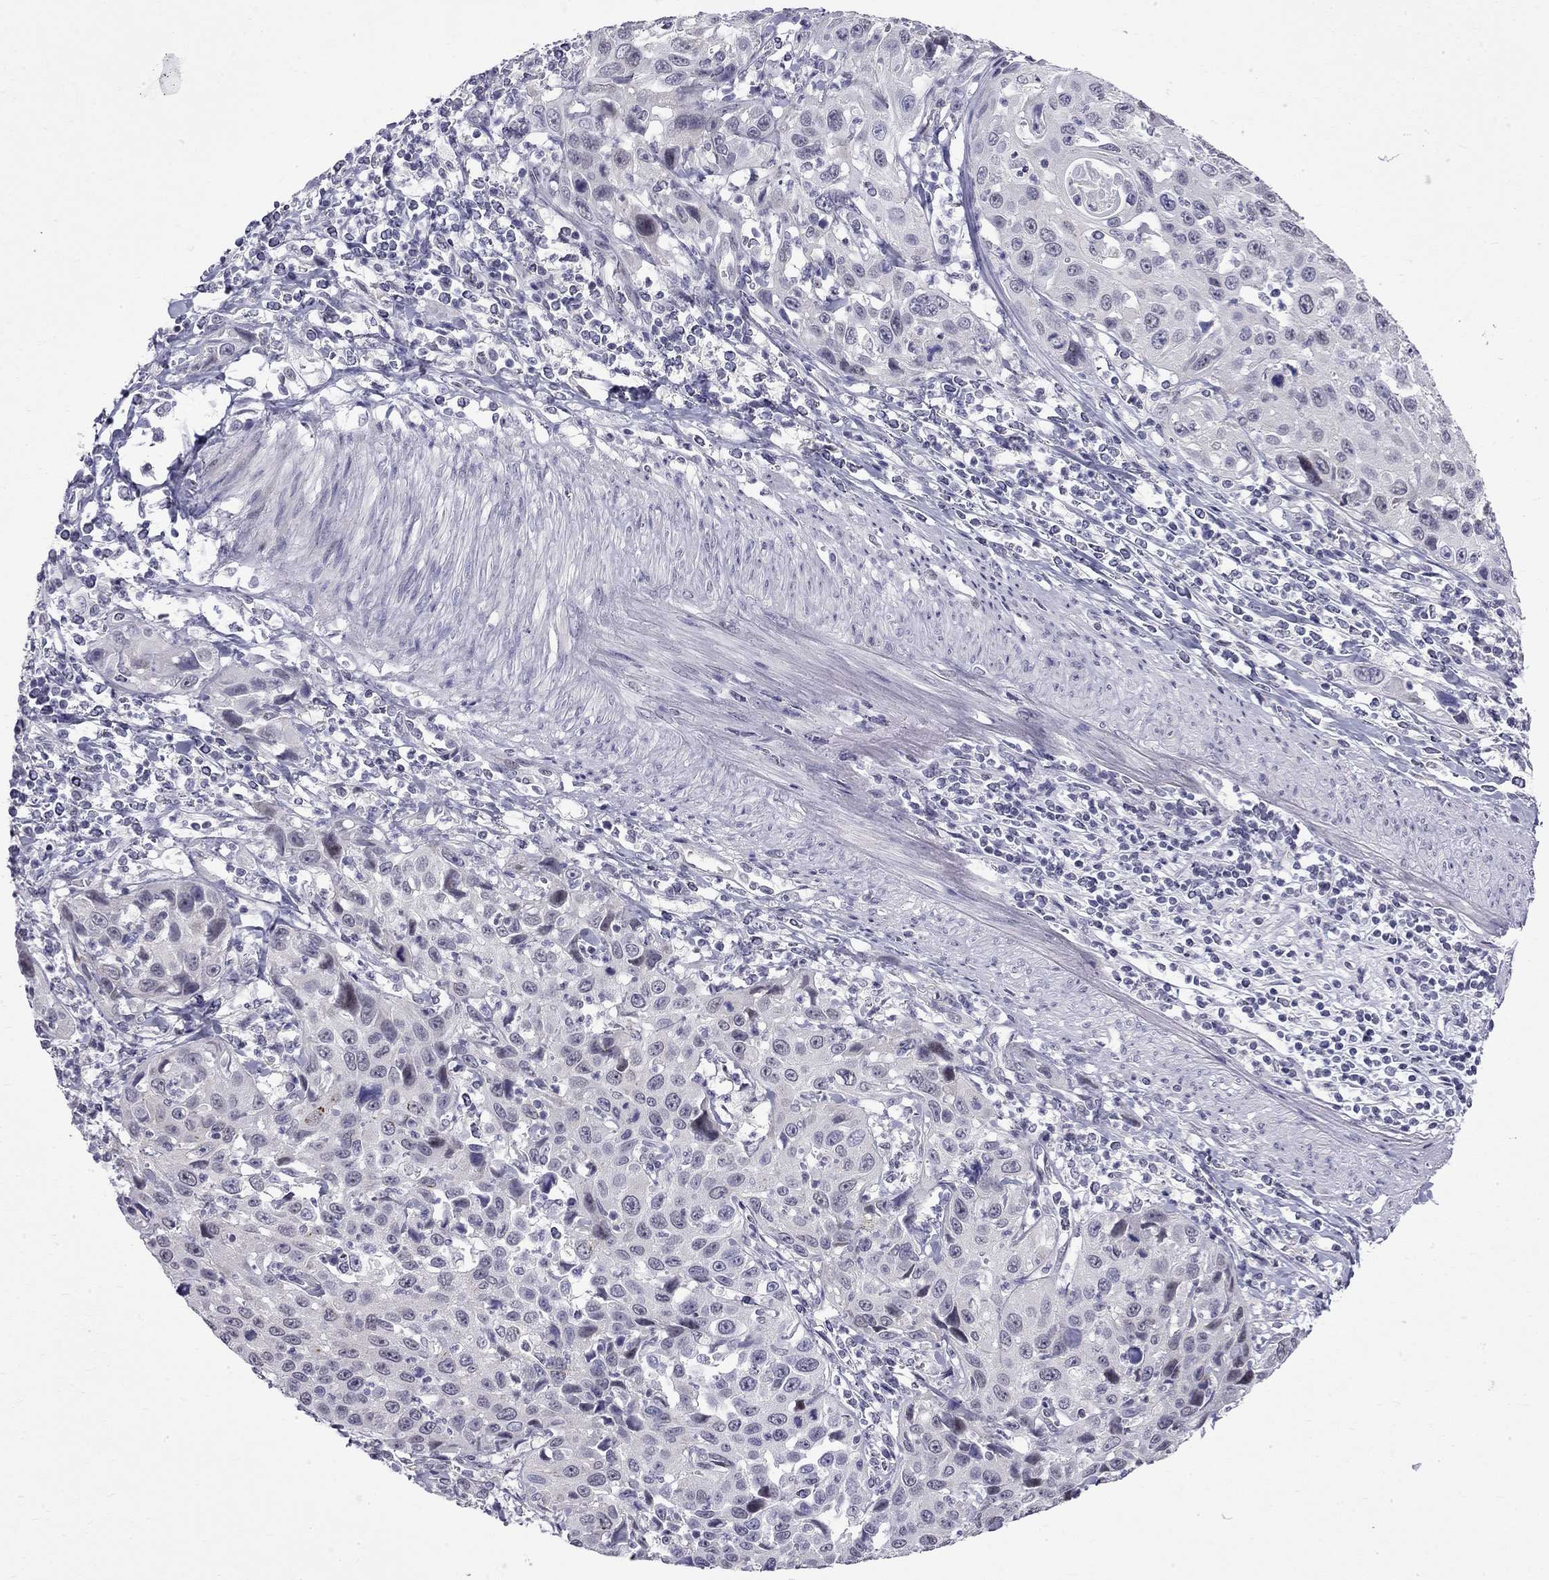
{"staining": {"intensity": "negative", "quantity": "none", "location": "none"}, "tissue": "cervical cancer", "cell_type": "Tumor cells", "image_type": "cancer", "snomed": [{"axis": "morphology", "description": "Squamous cell carcinoma, NOS"}, {"axis": "topography", "description": "Cervix"}], "caption": "Cervical cancer stained for a protein using immunohistochemistry (IHC) displays no expression tumor cells.", "gene": "RTL9", "patient": {"sex": "female", "age": 26}}